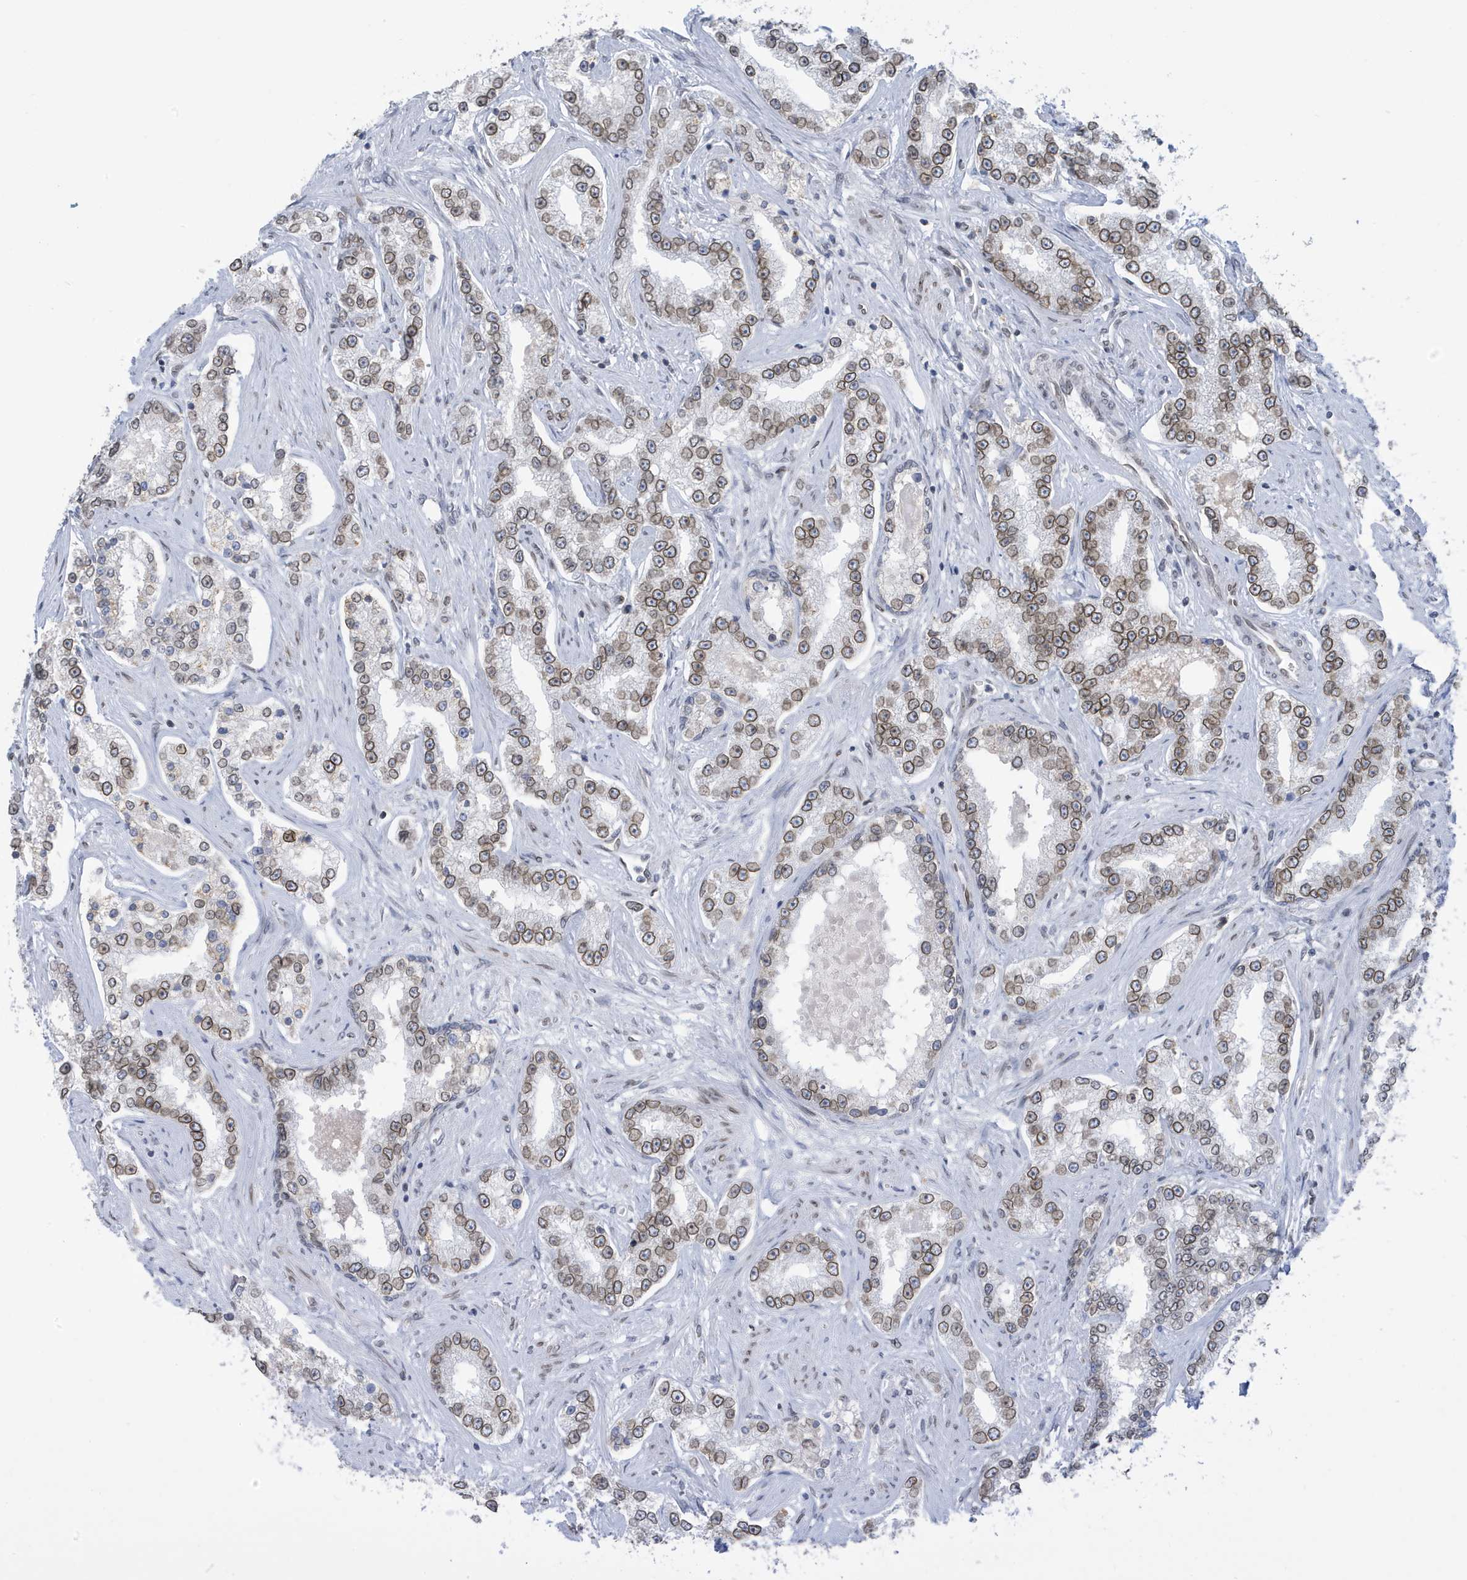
{"staining": {"intensity": "moderate", "quantity": ">75%", "location": "cytoplasmic/membranous,nuclear"}, "tissue": "prostate cancer", "cell_type": "Tumor cells", "image_type": "cancer", "snomed": [{"axis": "morphology", "description": "Normal tissue, NOS"}, {"axis": "morphology", "description": "Adenocarcinoma, High grade"}, {"axis": "topography", "description": "Prostate"}], "caption": "Protein expression analysis of human prostate cancer (high-grade adenocarcinoma) reveals moderate cytoplasmic/membranous and nuclear staining in about >75% of tumor cells. The staining was performed using DAB to visualize the protein expression in brown, while the nuclei were stained in blue with hematoxylin (Magnification: 20x).", "gene": "PCYT1A", "patient": {"sex": "male", "age": 83}}